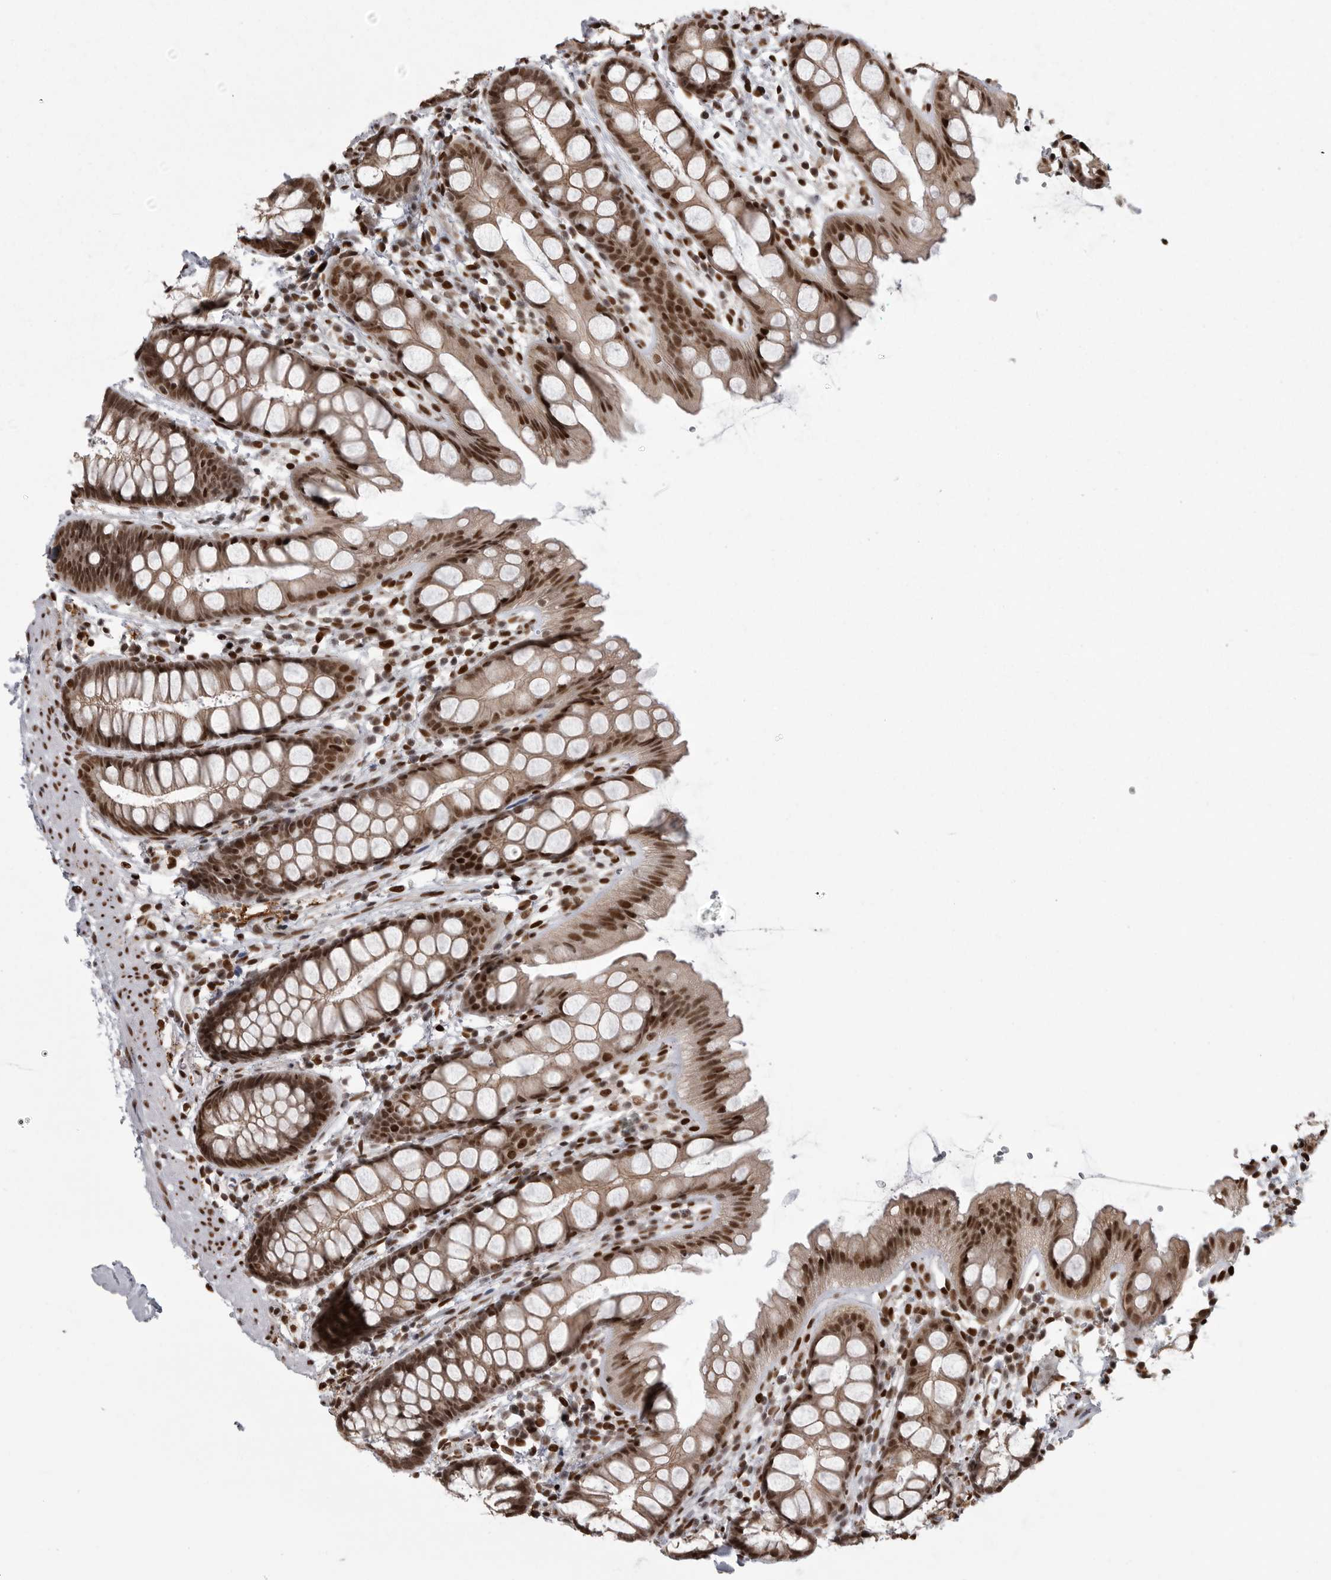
{"staining": {"intensity": "strong", "quantity": "25%-75%", "location": "nuclear"}, "tissue": "rectum", "cell_type": "Glandular cells", "image_type": "normal", "snomed": [{"axis": "morphology", "description": "Normal tissue, NOS"}, {"axis": "topography", "description": "Rectum"}], "caption": "Immunohistochemical staining of unremarkable rectum demonstrates strong nuclear protein expression in about 25%-75% of glandular cells.", "gene": "YAF2", "patient": {"sex": "female", "age": 65}}